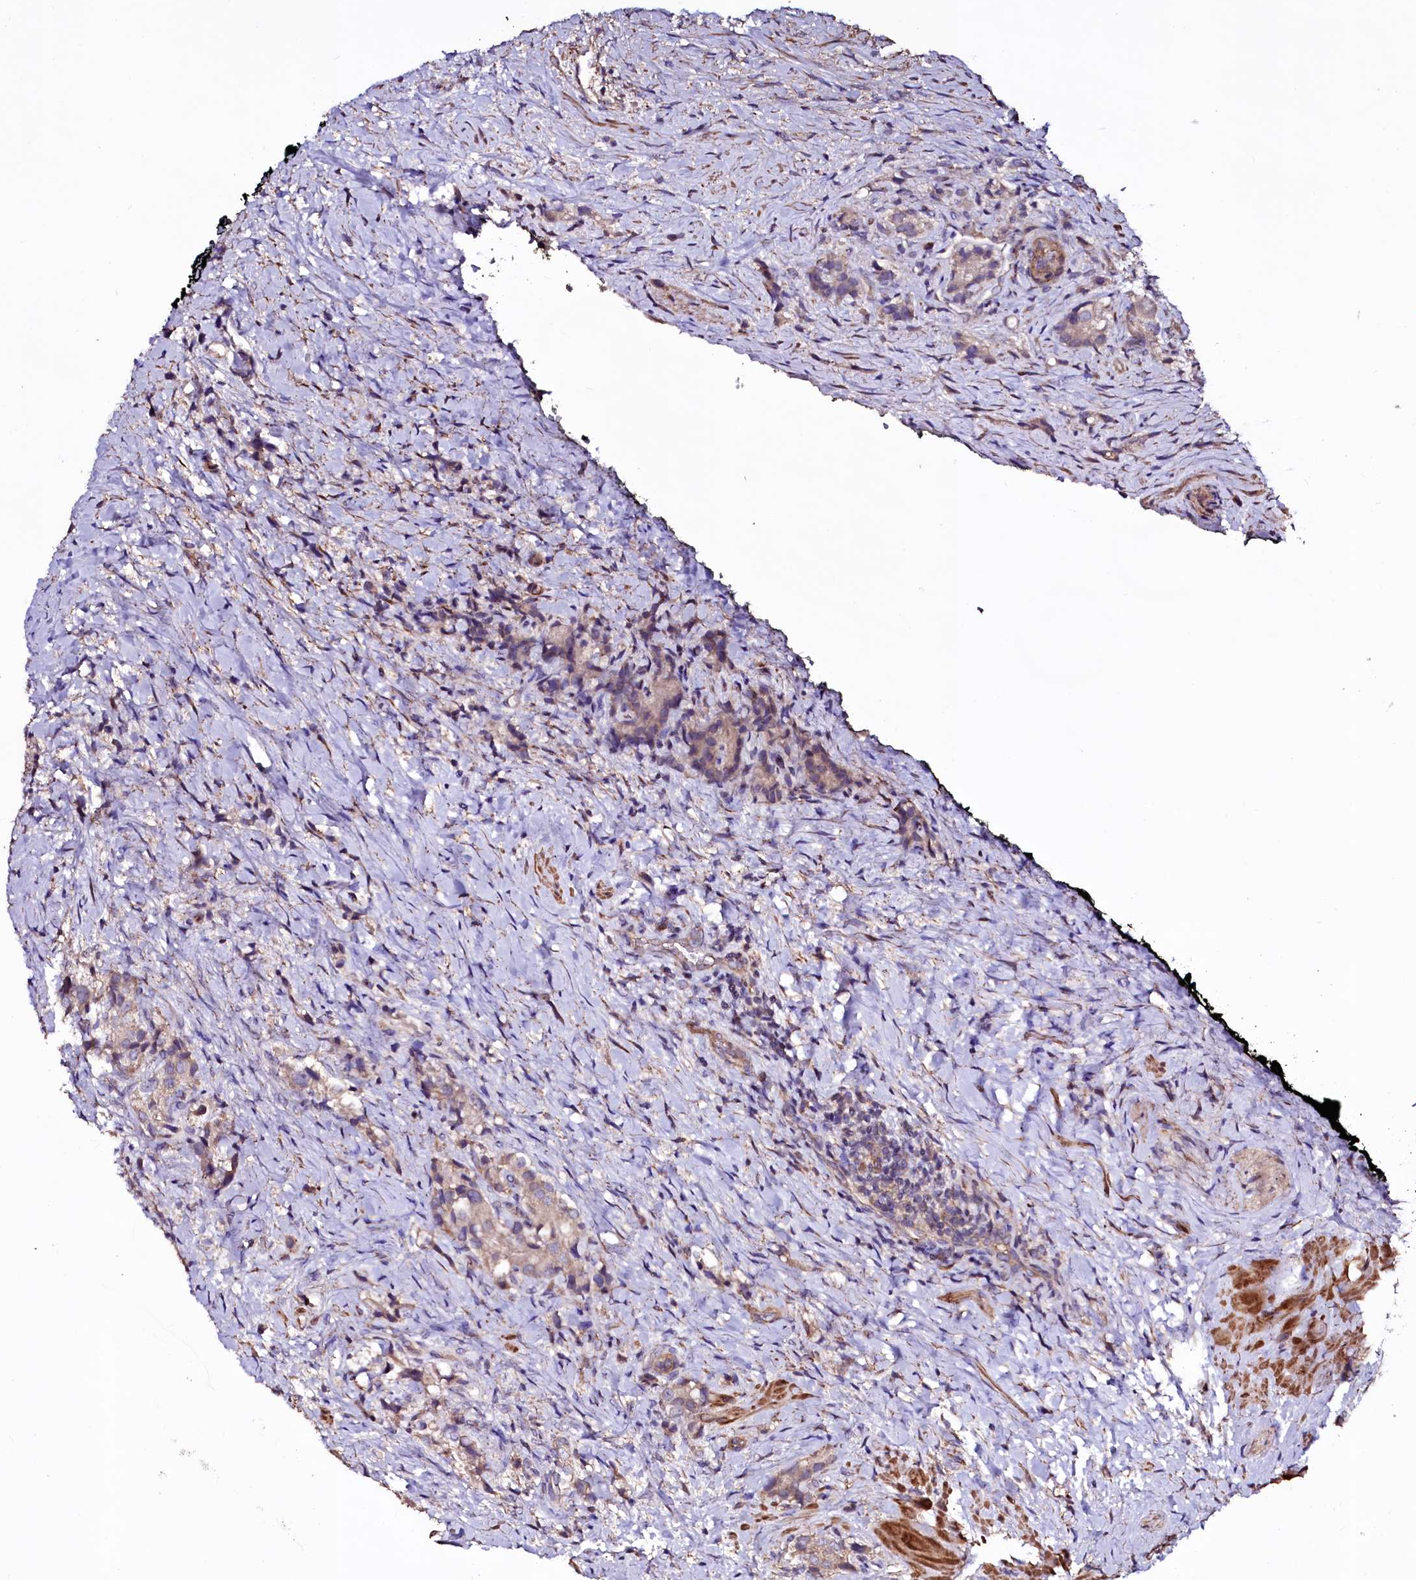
{"staining": {"intensity": "weak", "quantity": "<25%", "location": "cytoplasmic/membranous"}, "tissue": "prostate cancer", "cell_type": "Tumor cells", "image_type": "cancer", "snomed": [{"axis": "morphology", "description": "Adenocarcinoma, High grade"}, {"axis": "topography", "description": "Prostate"}], "caption": "Tumor cells are negative for brown protein staining in high-grade adenocarcinoma (prostate).", "gene": "WIPF3", "patient": {"sex": "male", "age": 65}}